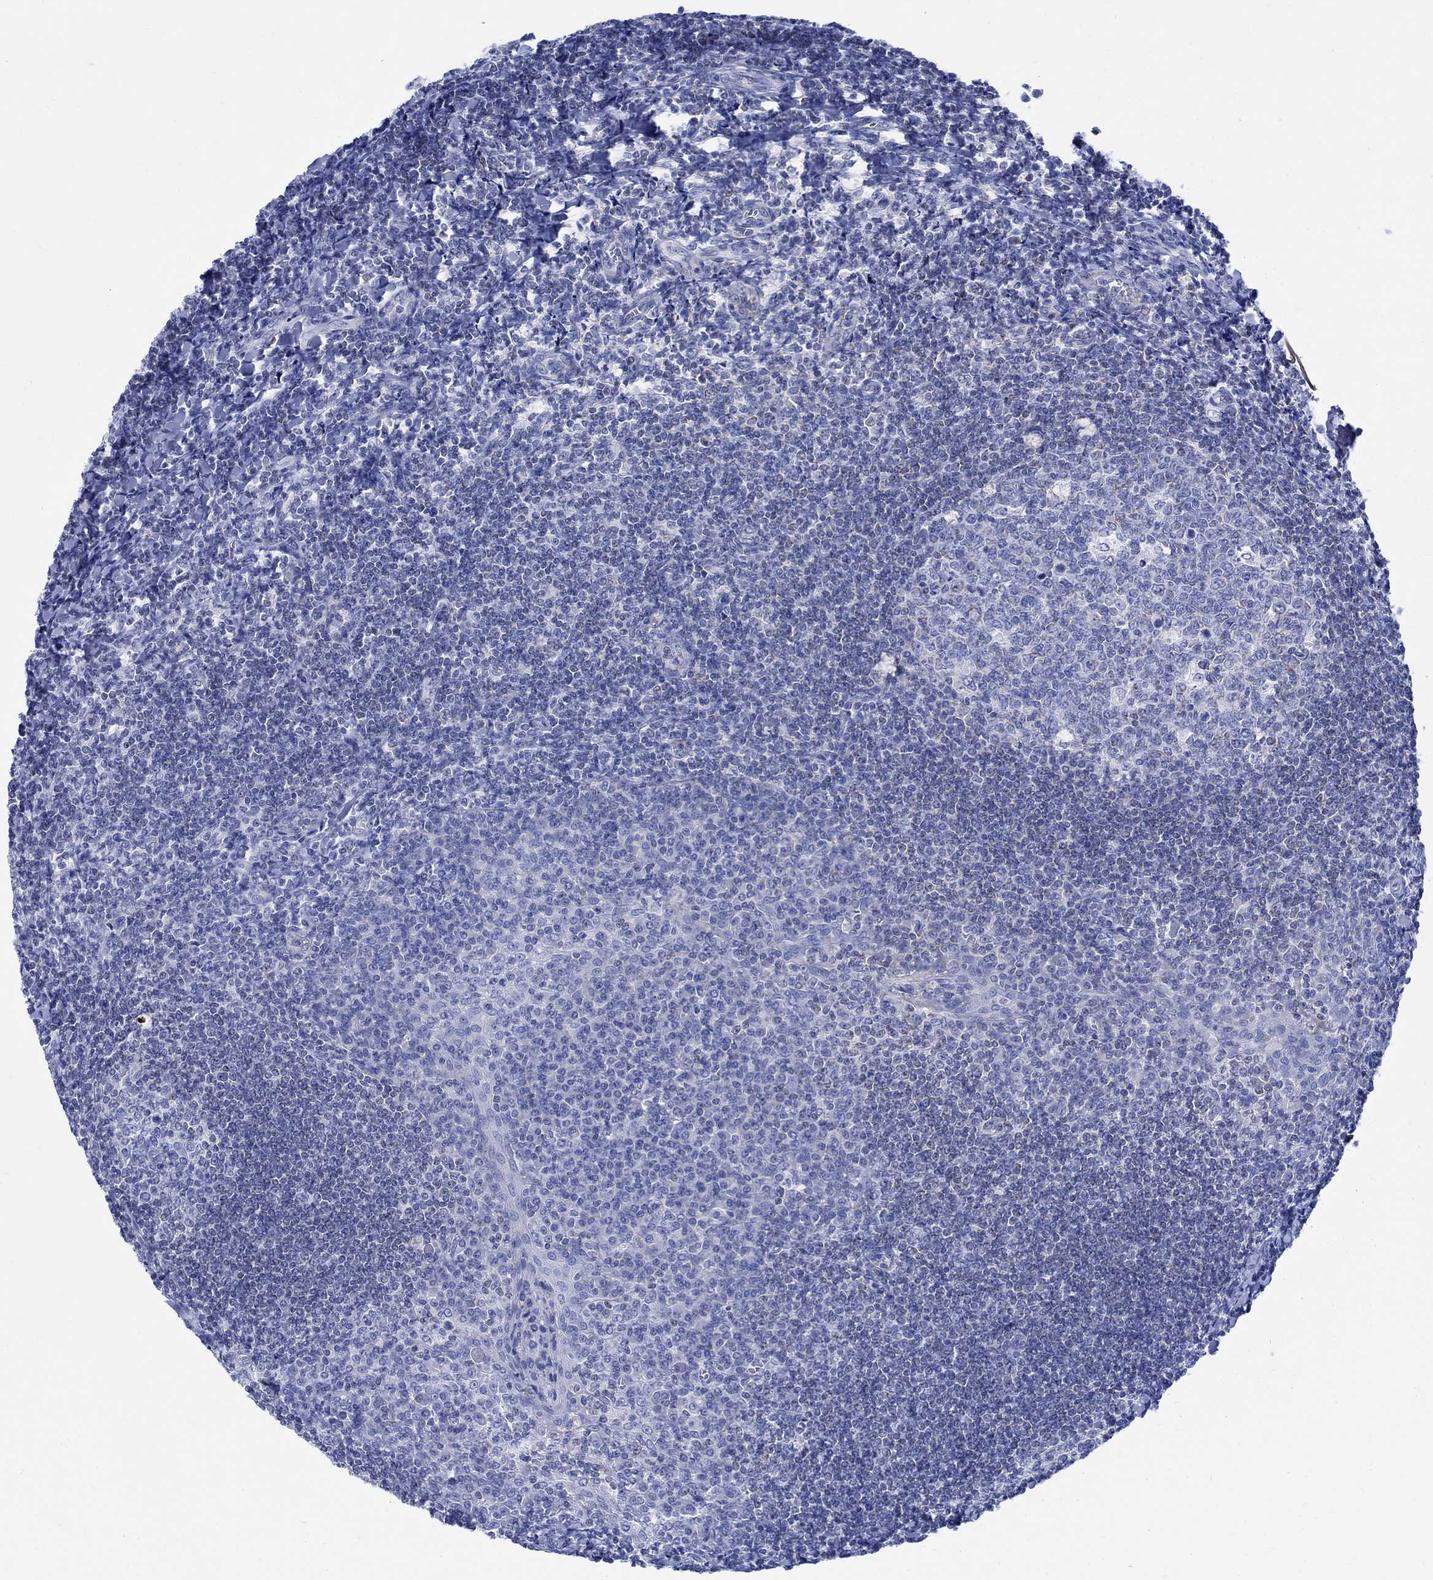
{"staining": {"intensity": "negative", "quantity": "none", "location": "none"}, "tissue": "tonsil", "cell_type": "Germinal center cells", "image_type": "normal", "snomed": [{"axis": "morphology", "description": "Normal tissue, NOS"}, {"axis": "topography", "description": "Tonsil"}], "caption": "A histopathology image of human tonsil is negative for staining in germinal center cells. (DAB immunohistochemistry (IHC) with hematoxylin counter stain).", "gene": "CPLX1", "patient": {"sex": "female", "age": 12}}